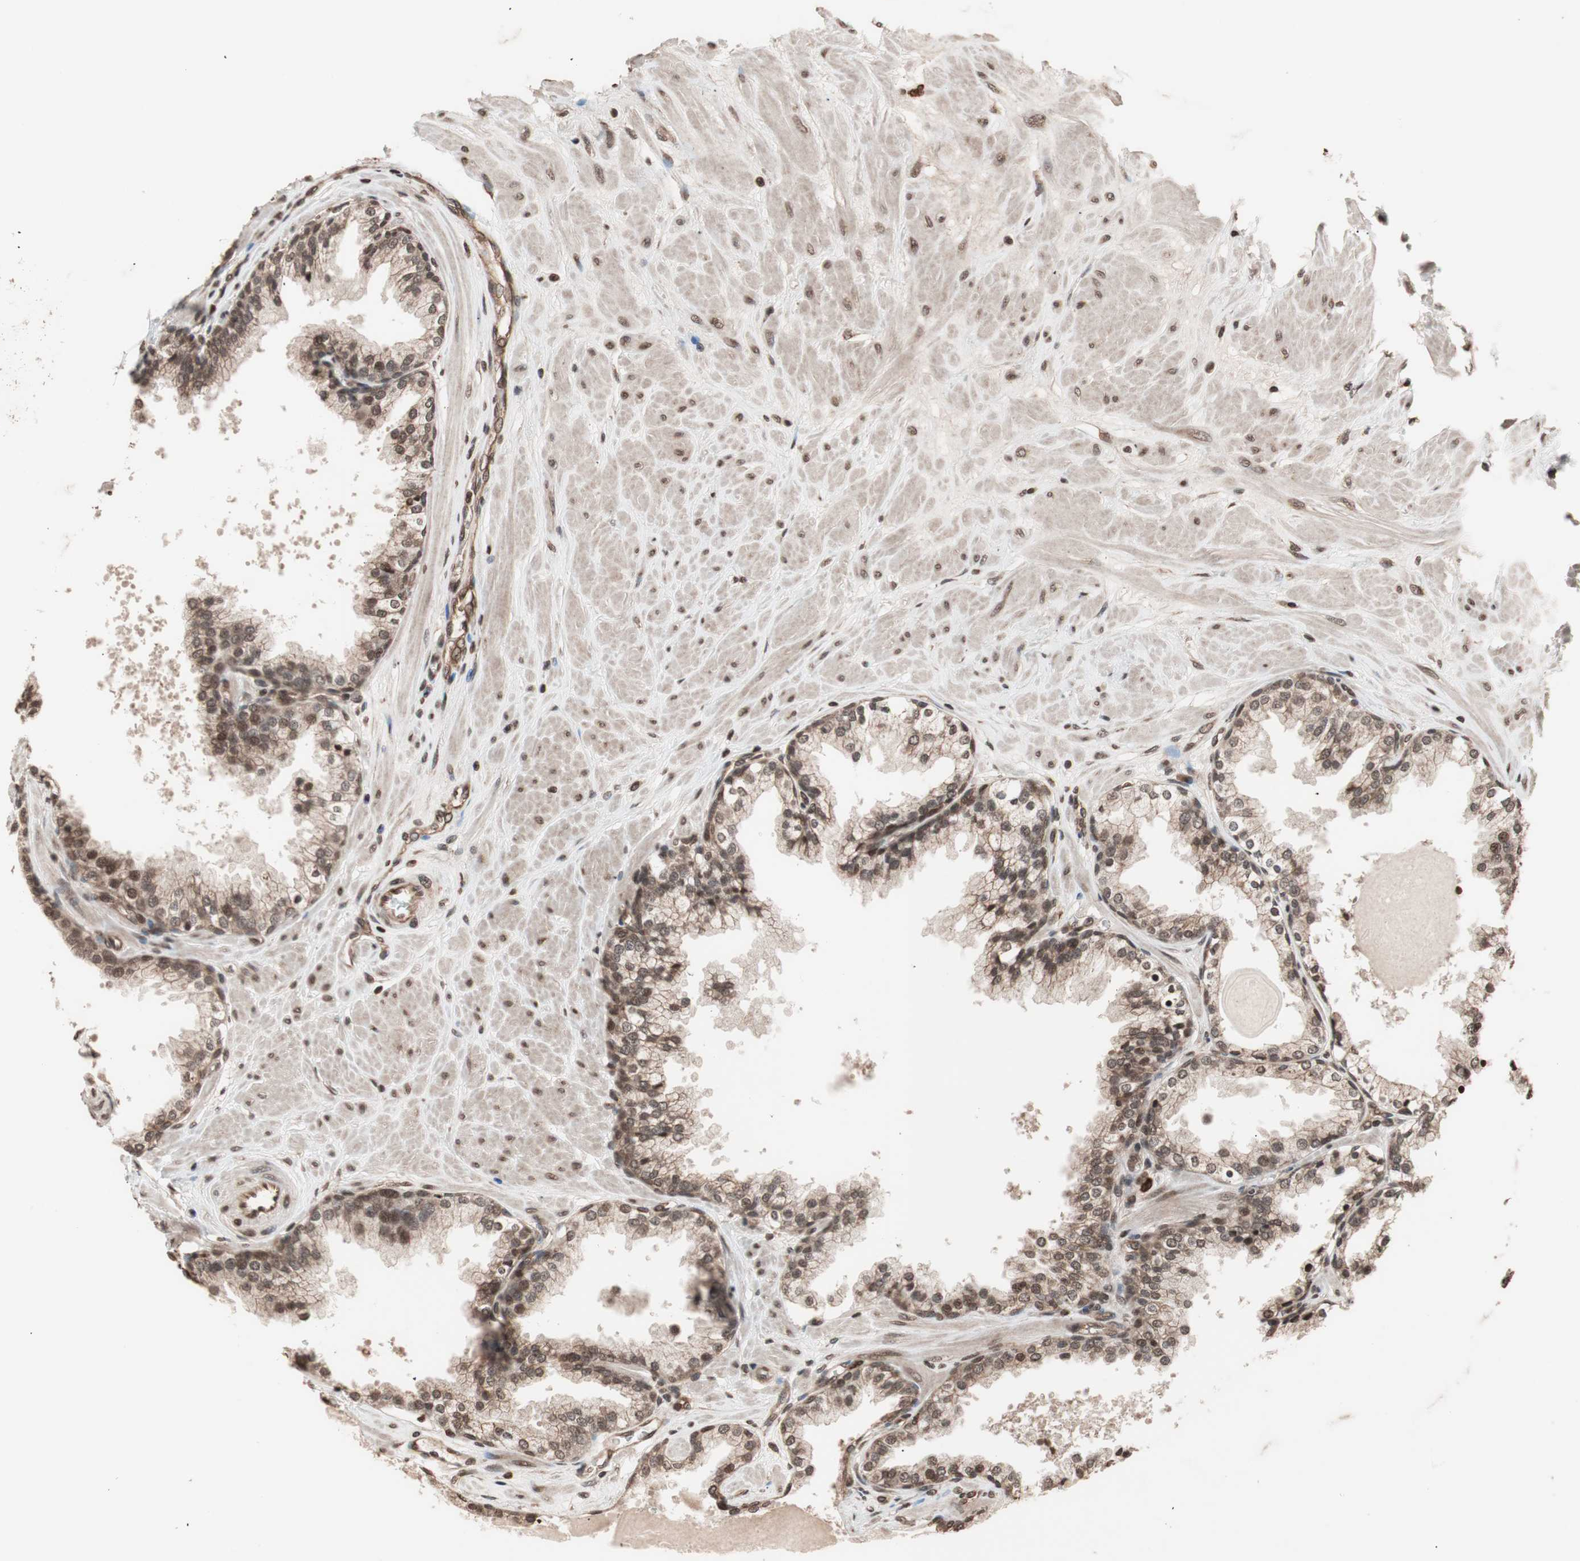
{"staining": {"intensity": "strong", "quantity": ">75%", "location": "cytoplasmic/membranous"}, "tissue": "prostate", "cell_type": "Glandular cells", "image_type": "normal", "snomed": [{"axis": "morphology", "description": "Normal tissue, NOS"}, {"axis": "topography", "description": "Prostate"}], "caption": "Prostate stained with DAB IHC displays high levels of strong cytoplasmic/membranous staining in approximately >75% of glandular cells. The protein is shown in brown color, while the nuclei are stained blue.", "gene": "ZFC3H1", "patient": {"sex": "male", "age": 51}}